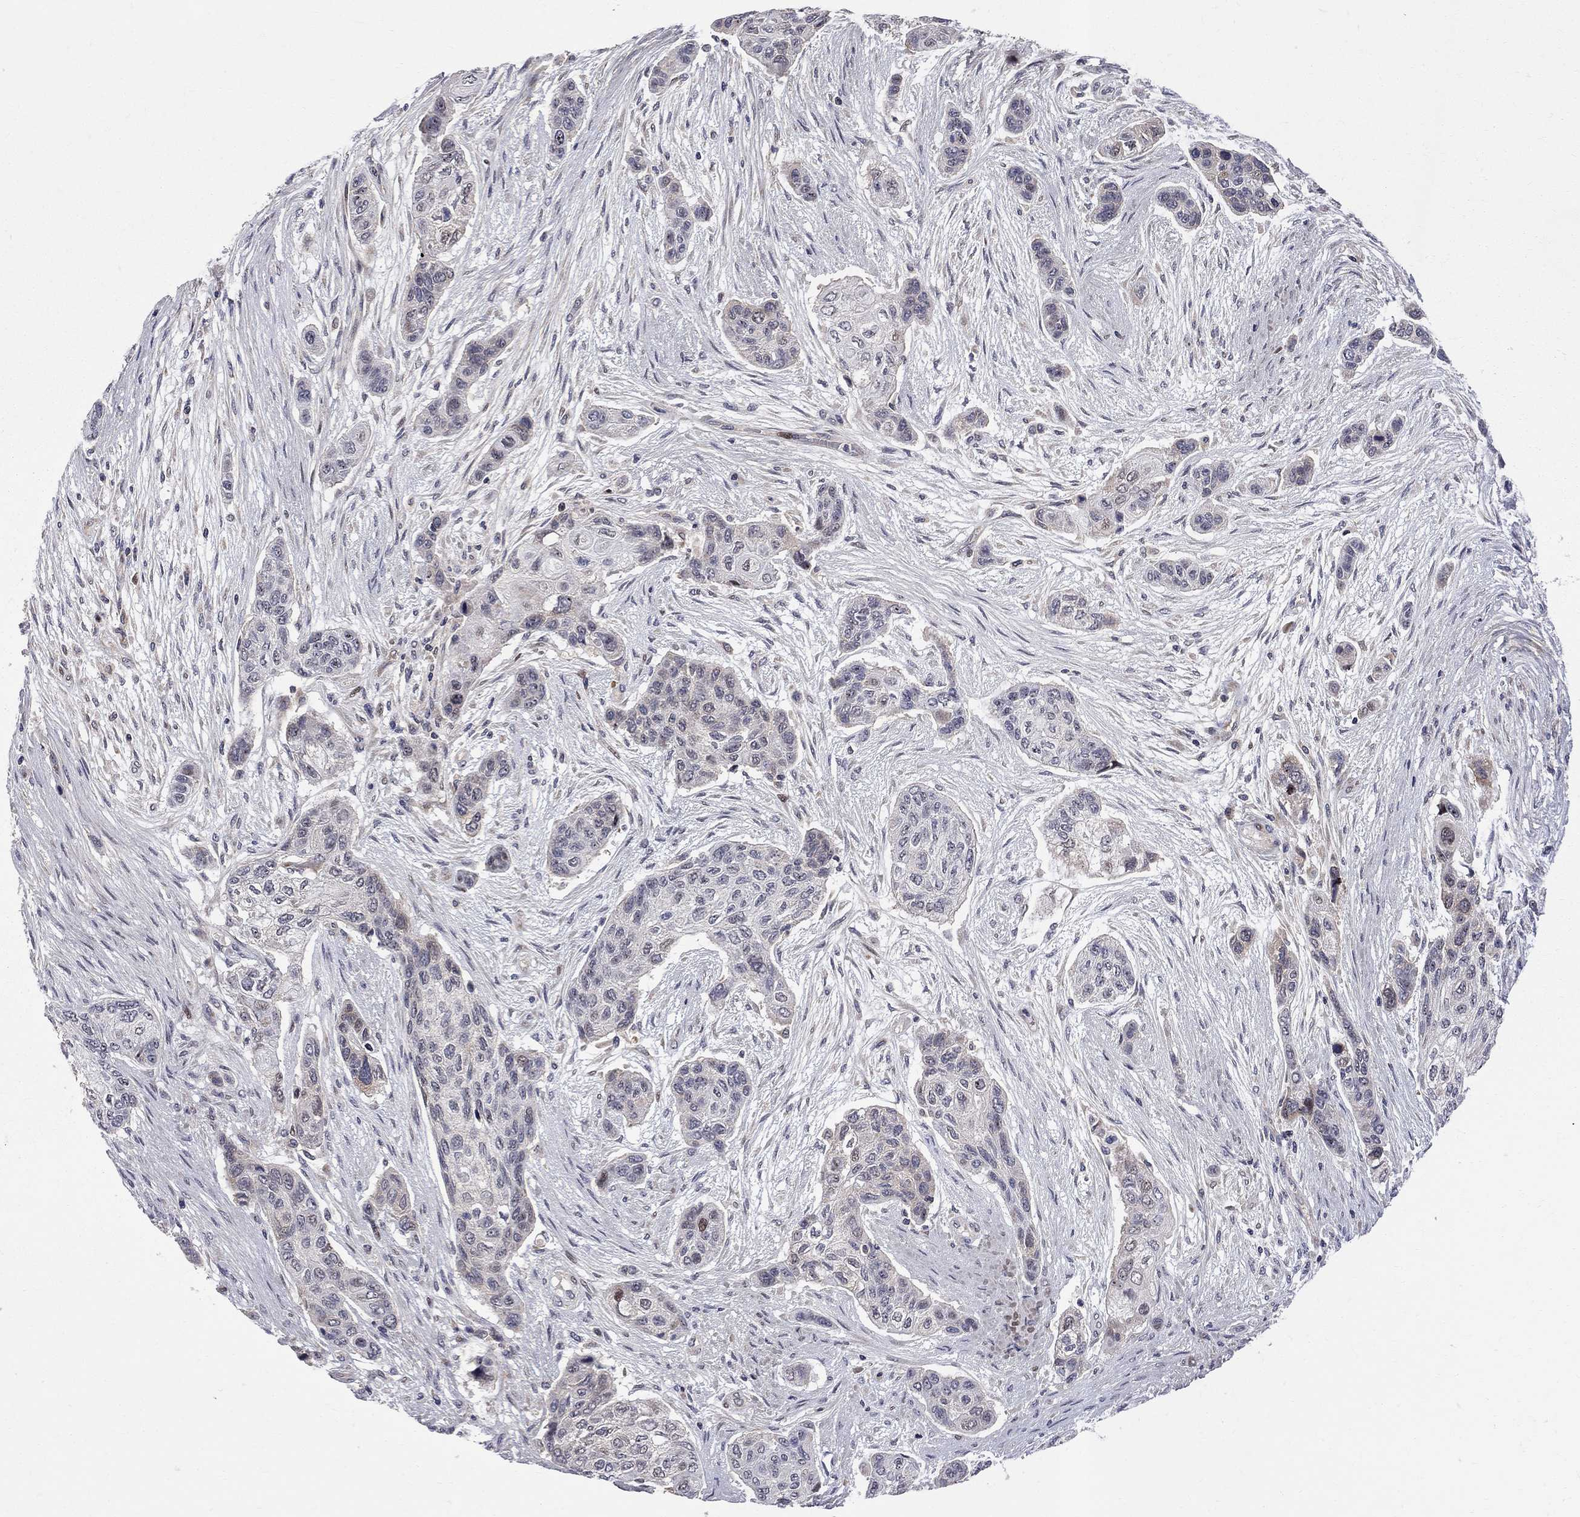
{"staining": {"intensity": "weak", "quantity": "<25%", "location": "cytoplasmic/membranous,nuclear"}, "tissue": "lung cancer", "cell_type": "Tumor cells", "image_type": "cancer", "snomed": [{"axis": "morphology", "description": "Squamous cell carcinoma, NOS"}, {"axis": "topography", "description": "Lung"}], "caption": "High power microscopy histopathology image of an immunohistochemistry (IHC) photomicrograph of lung cancer, revealing no significant expression in tumor cells.", "gene": "CNOT11", "patient": {"sex": "male", "age": 69}}